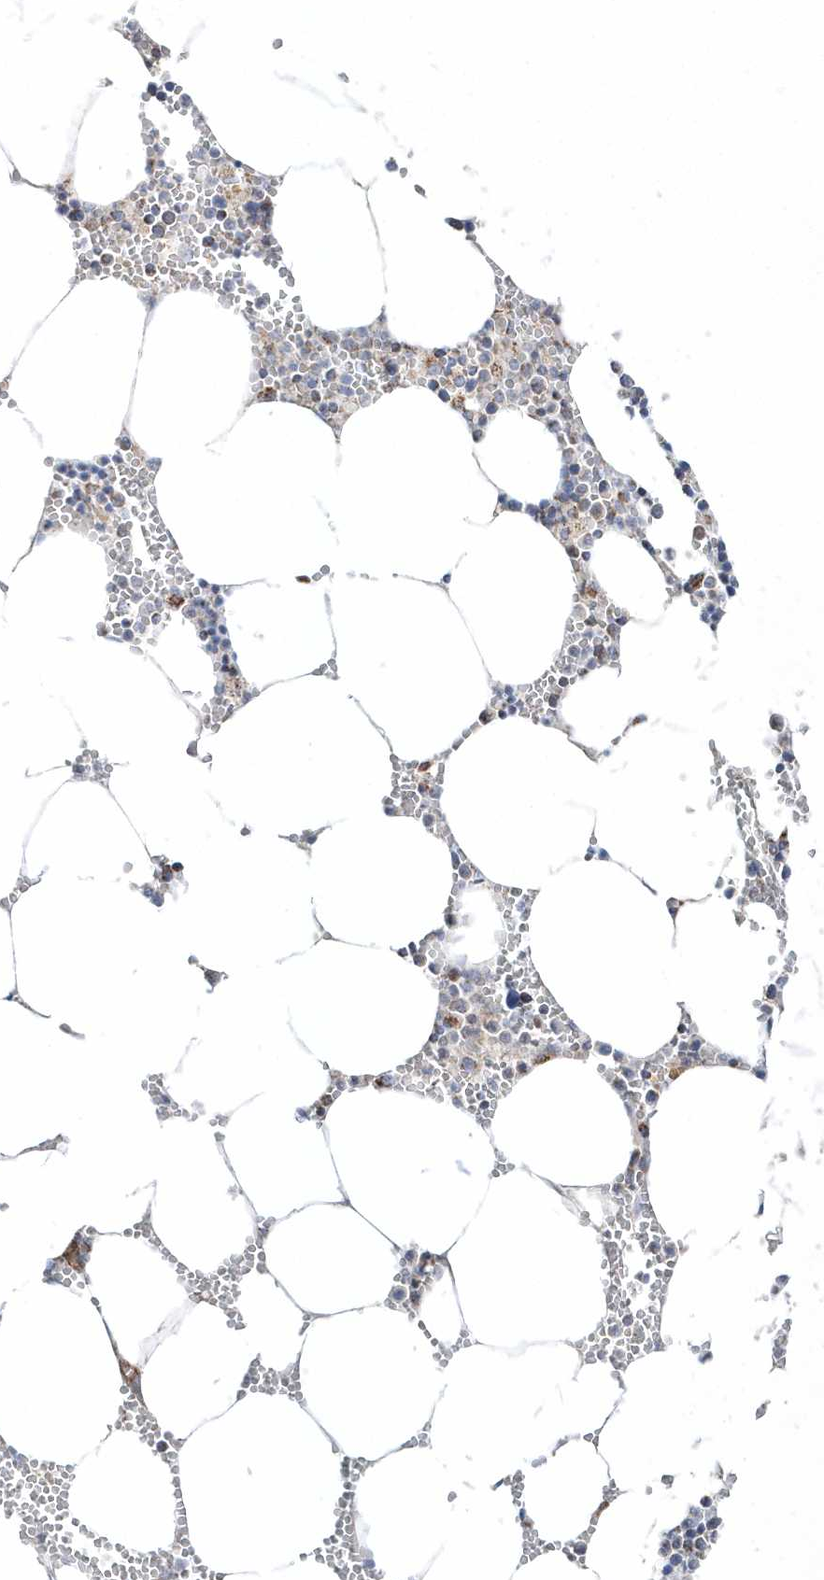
{"staining": {"intensity": "moderate", "quantity": "<25%", "location": "cytoplasmic/membranous"}, "tissue": "bone marrow", "cell_type": "Hematopoietic cells", "image_type": "normal", "snomed": [{"axis": "morphology", "description": "Normal tissue, NOS"}, {"axis": "topography", "description": "Bone marrow"}], "caption": "An image of human bone marrow stained for a protein shows moderate cytoplasmic/membranous brown staining in hematopoietic cells. (brown staining indicates protein expression, while blue staining denotes nuclei).", "gene": "OPA1", "patient": {"sex": "male", "age": 70}}